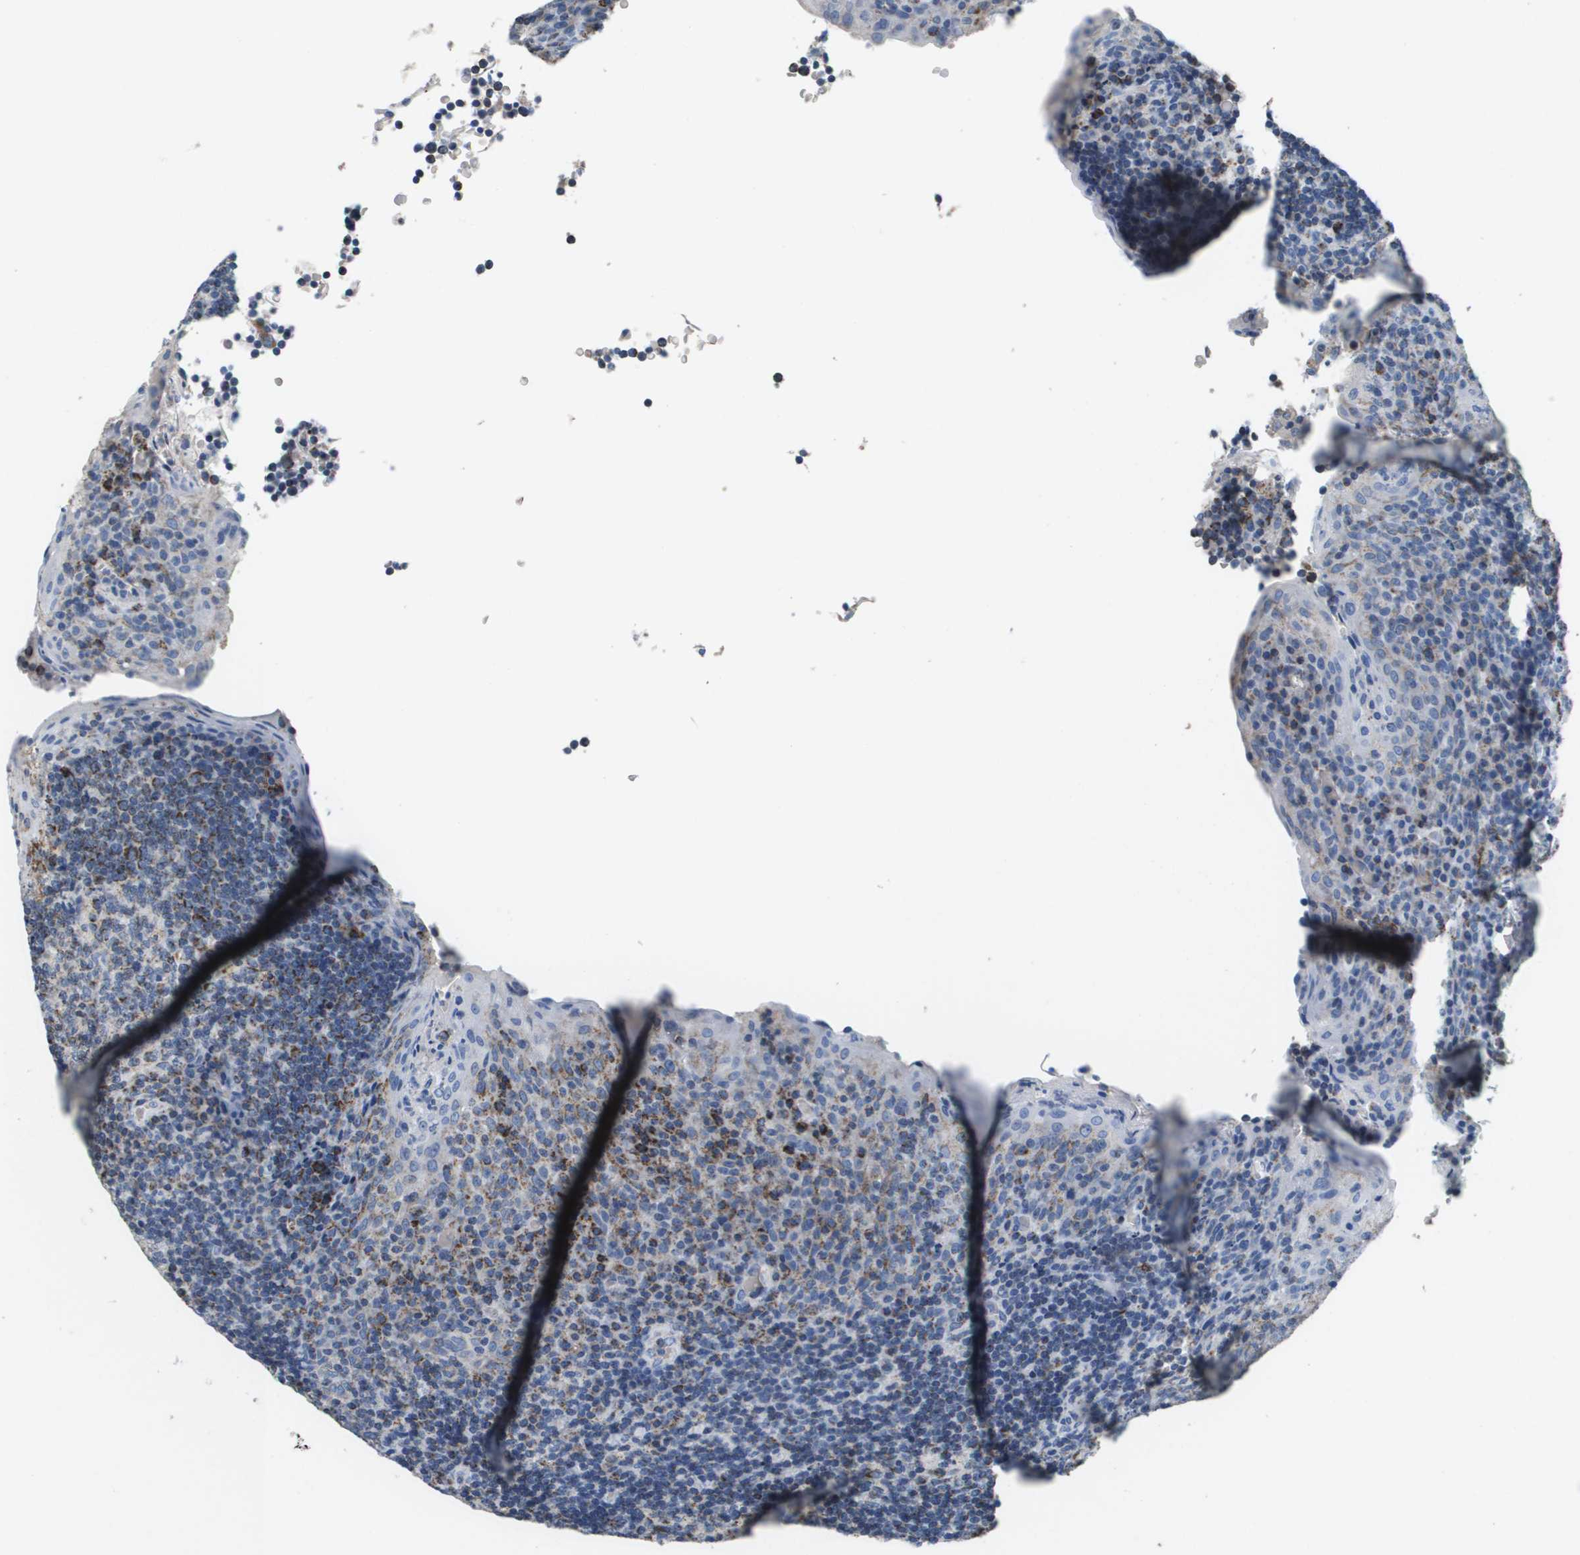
{"staining": {"intensity": "strong", "quantity": "<25%", "location": "cytoplasmic/membranous"}, "tissue": "tonsil", "cell_type": "Germinal center cells", "image_type": "normal", "snomed": [{"axis": "morphology", "description": "Normal tissue, NOS"}, {"axis": "topography", "description": "Tonsil"}], "caption": "The histopathology image demonstrates immunohistochemical staining of normal tonsil. There is strong cytoplasmic/membranous positivity is present in about <25% of germinal center cells.", "gene": "ATP5F1B", "patient": {"sex": "male", "age": 17}}